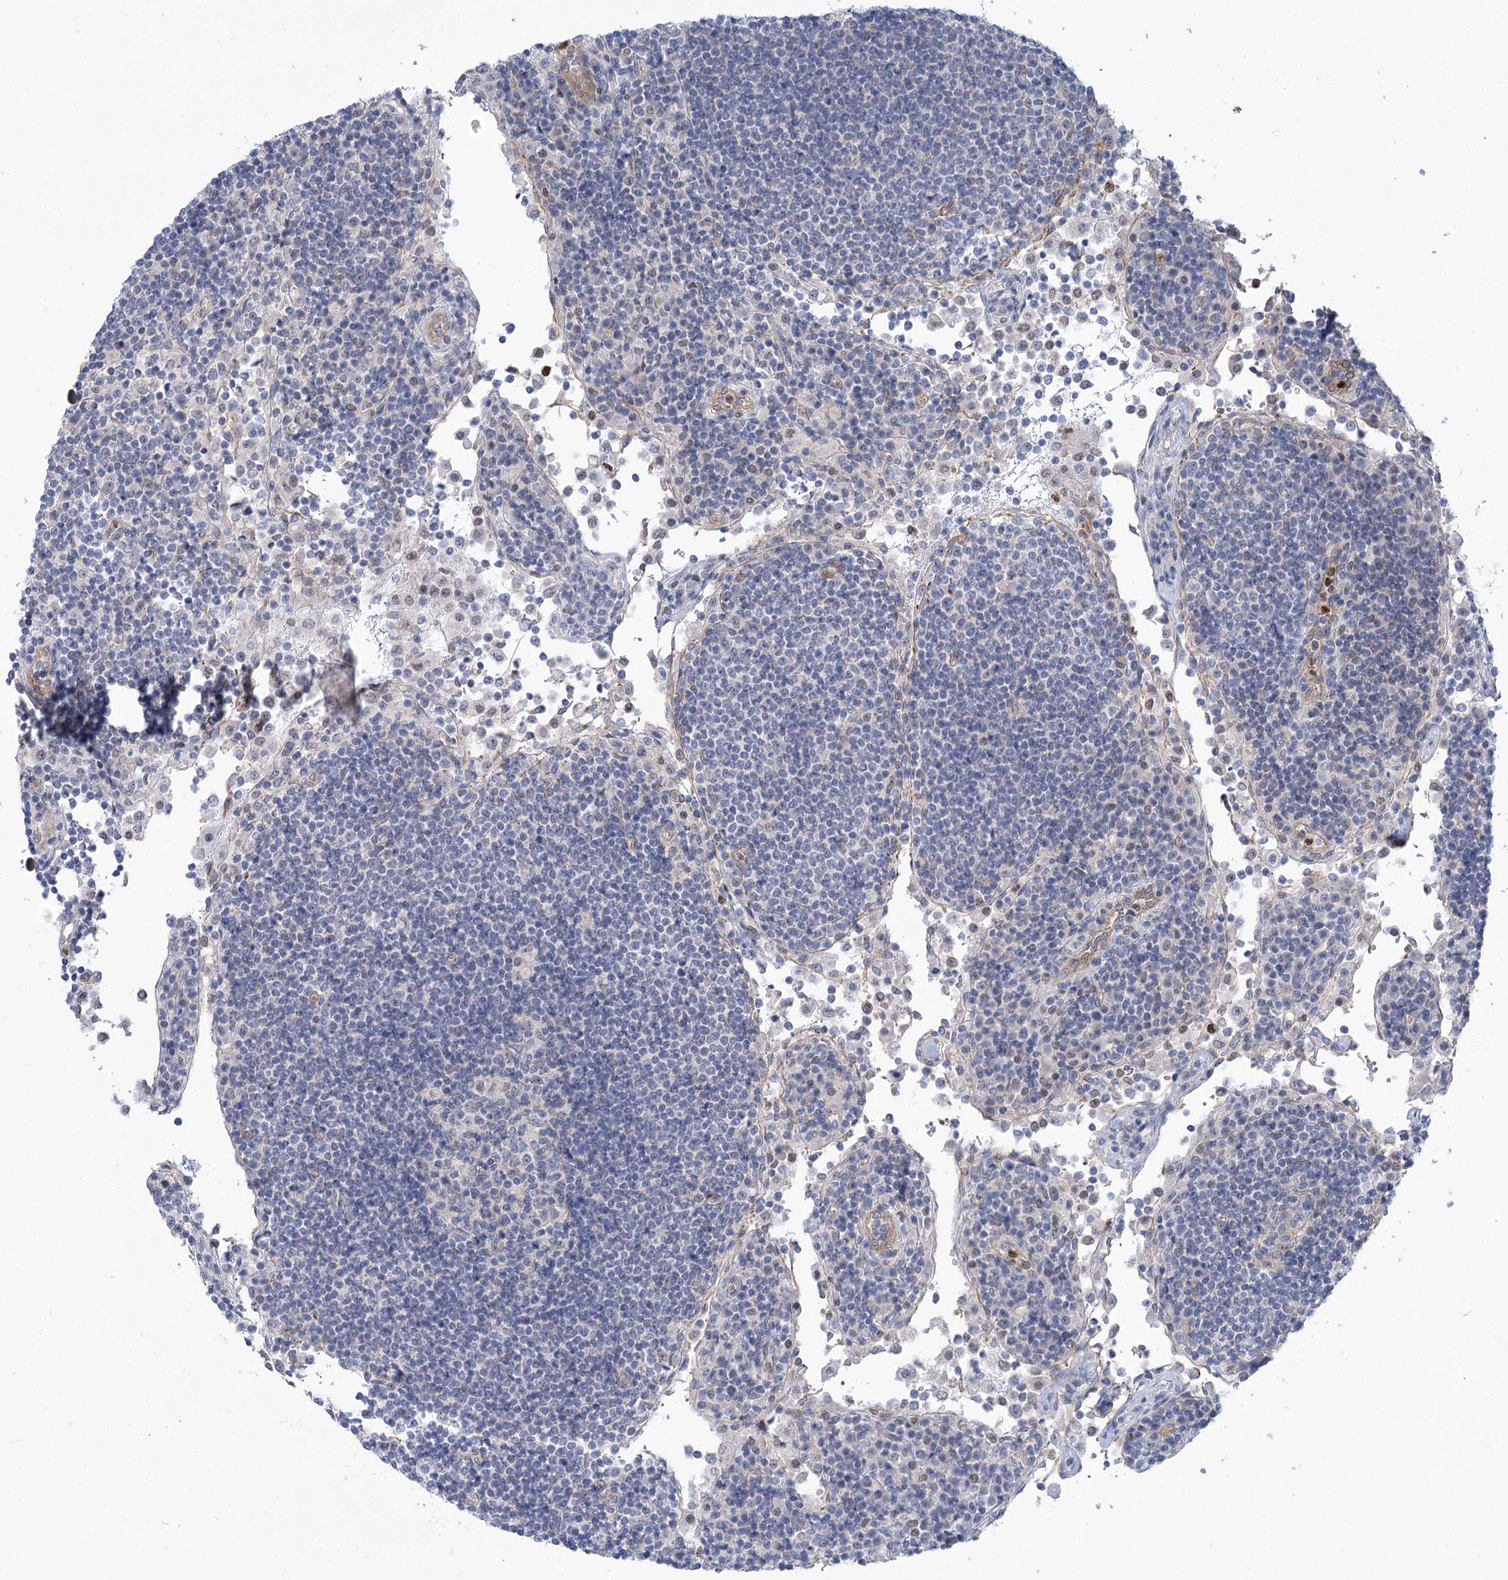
{"staining": {"intensity": "negative", "quantity": "none", "location": "none"}, "tissue": "lymph node", "cell_type": "Germinal center cells", "image_type": "normal", "snomed": [{"axis": "morphology", "description": "Normal tissue, NOS"}, {"axis": "topography", "description": "Lymph node"}], "caption": "High magnification brightfield microscopy of normal lymph node stained with DAB (brown) and counterstained with hematoxylin (blue): germinal center cells show no significant expression. Brightfield microscopy of immunohistochemistry stained with DAB (3,3'-diaminobenzidine) (brown) and hematoxylin (blue), captured at high magnification.", "gene": "THAP6", "patient": {"sex": "female", "age": 53}}